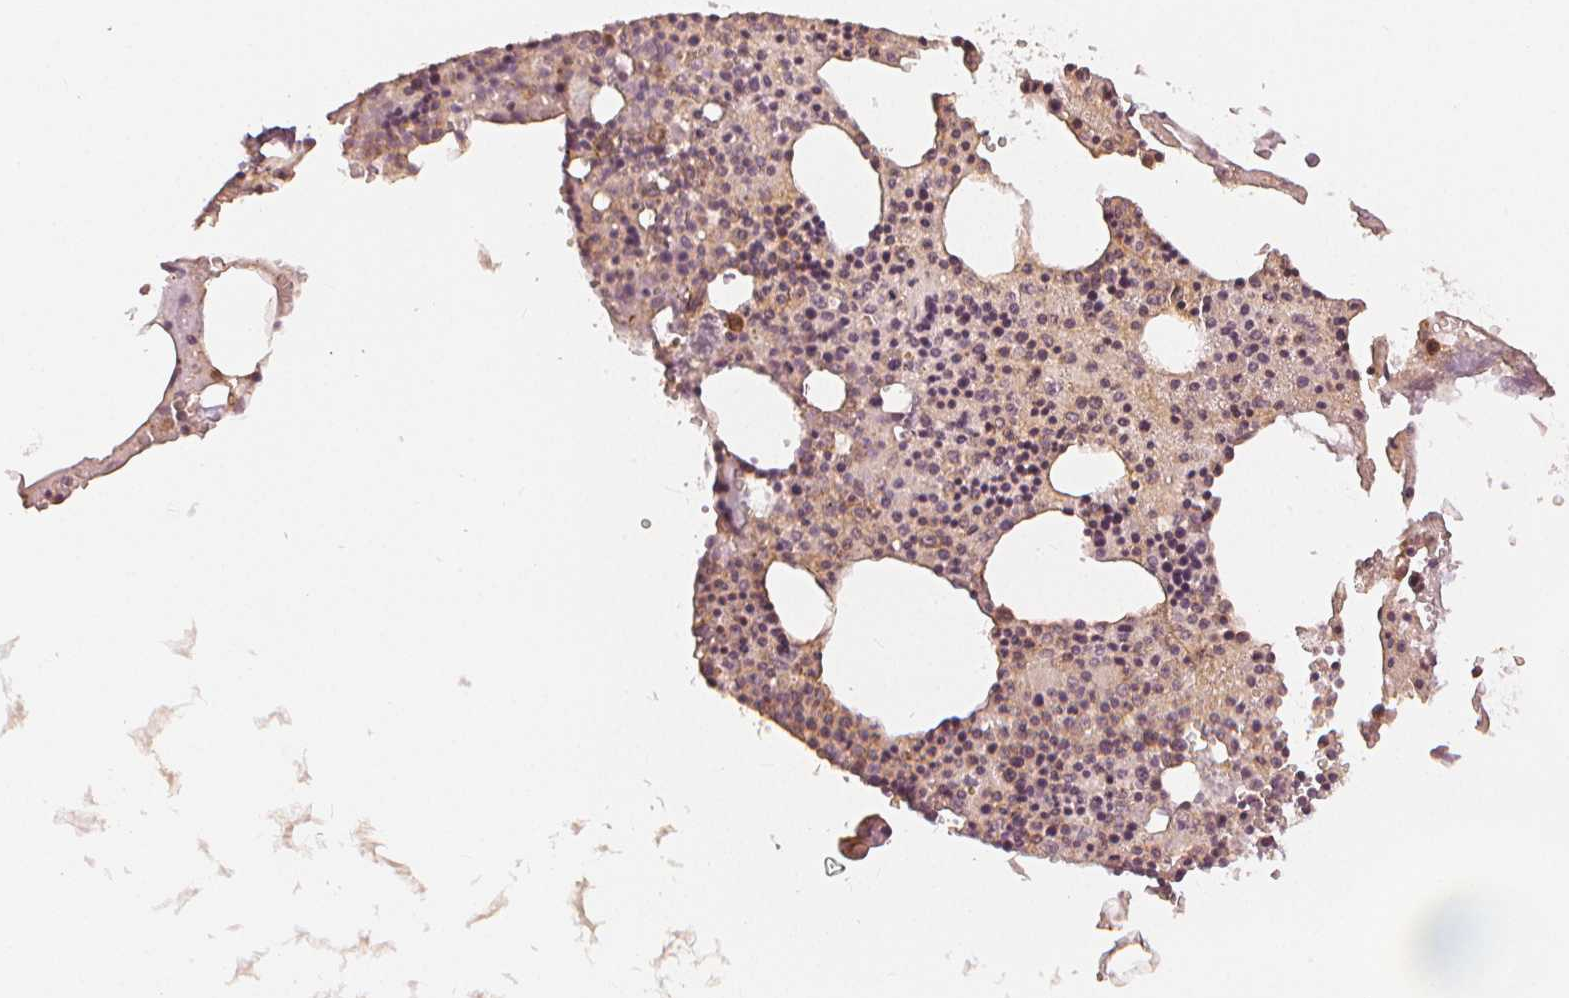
{"staining": {"intensity": "moderate", "quantity": "25%-75%", "location": "cytoplasmic/membranous,nuclear"}, "tissue": "bone marrow", "cell_type": "Hematopoietic cells", "image_type": "normal", "snomed": [{"axis": "morphology", "description": "Normal tissue, NOS"}, {"axis": "topography", "description": "Bone marrow"}], "caption": "Moderate cytoplasmic/membranous,nuclear expression is present in approximately 25%-75% of hematopoietic cells in normal bone marrow.", "gene": "SLC34A1", "patient": {"sex": "male", "age": 54}}